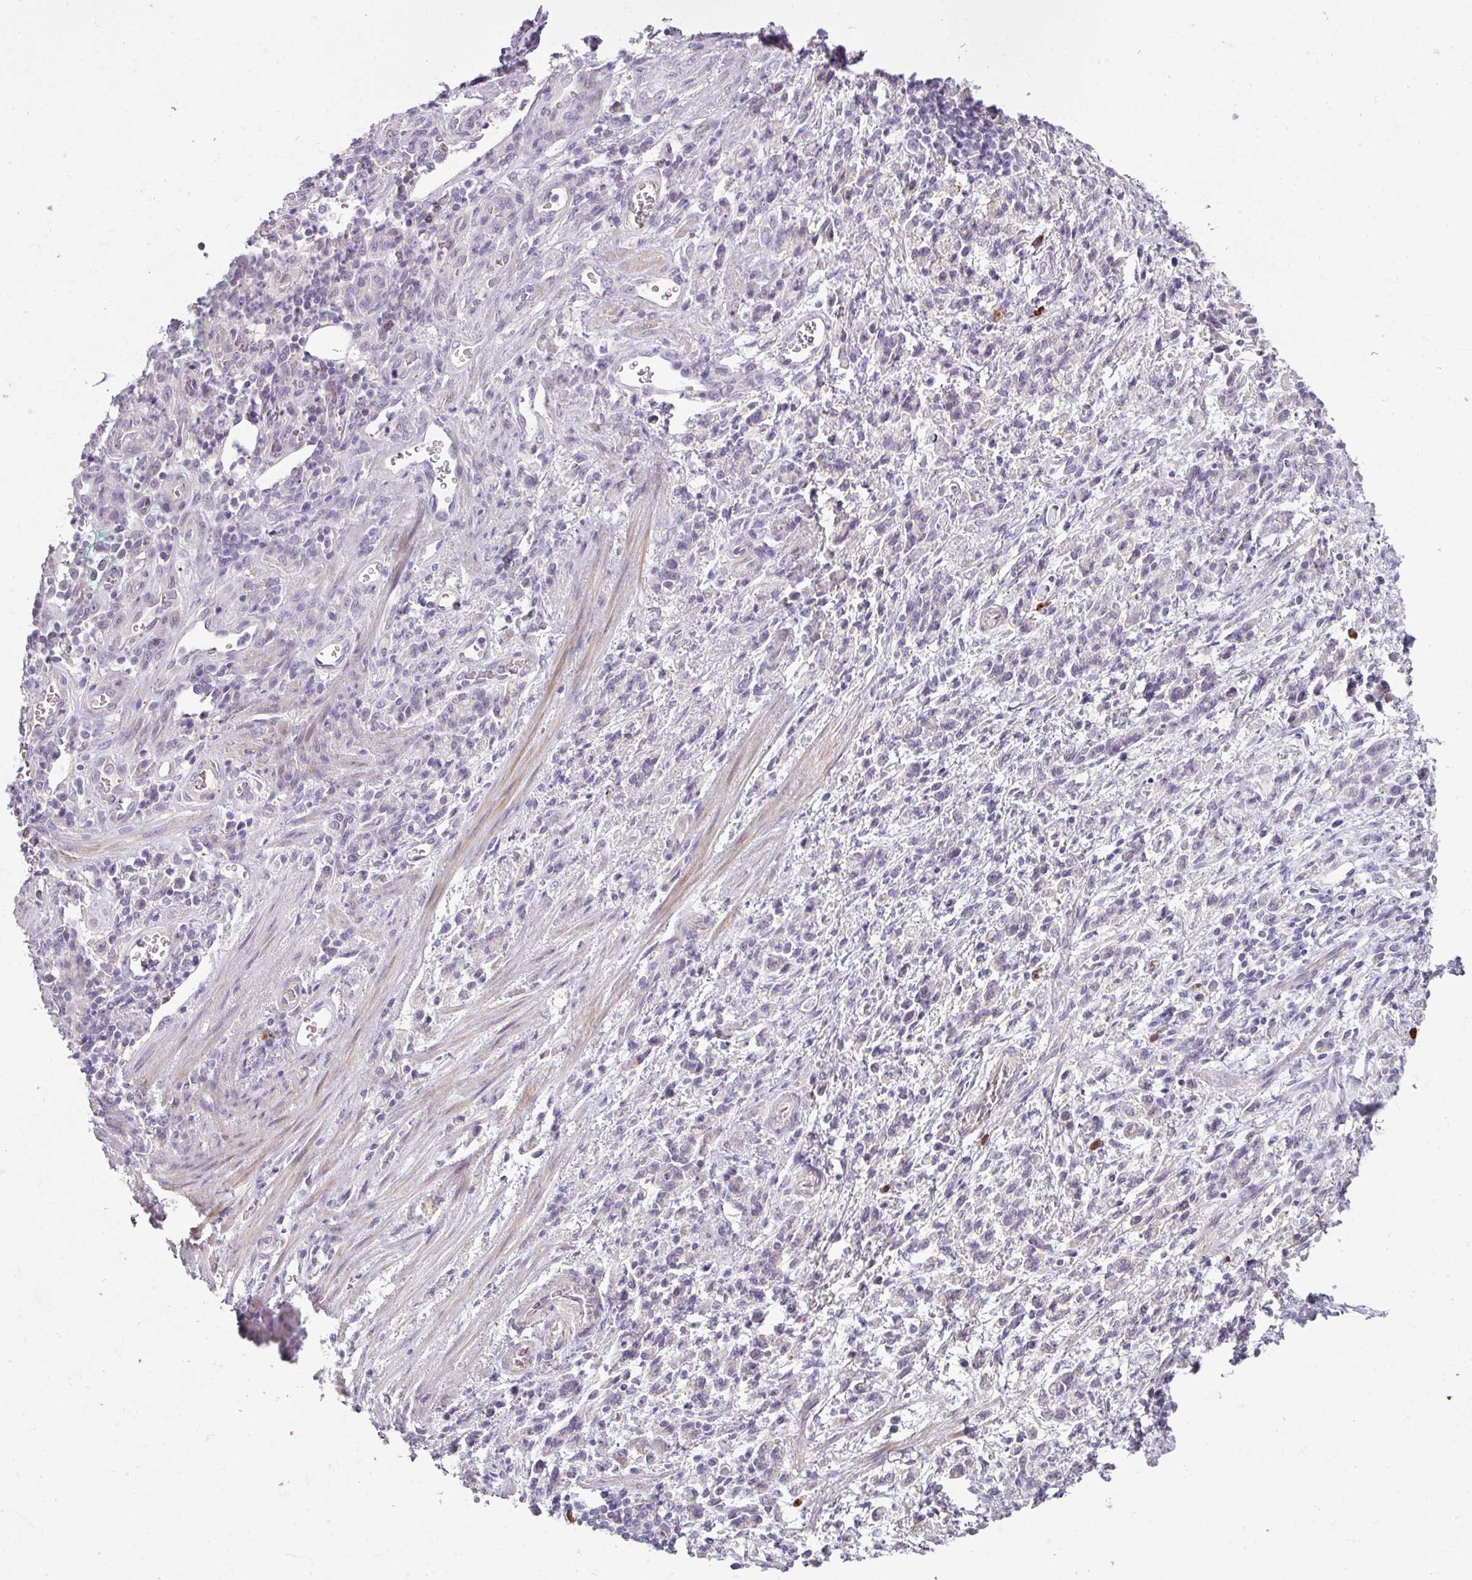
{"staining": {"intensity": "negative", "quantity": "none", "location": "none"}, "tissue": "stomach cancer", "cell_type": "Tumor cells", "image_type": "cancer", "snomed": [{"axis": "morphology", "description": "Adenocarcinoma, NOS"}, {"axis": "topography", "description": "Stomach"}], "caption": "Tumor cells show no significant protein staining in stomach cancer. (DAB immunohistochemistry visualized using brightfield microscopy, high magnification).", "gene": "FHAD1", "patient": {"sex": "male", "age": 77}}